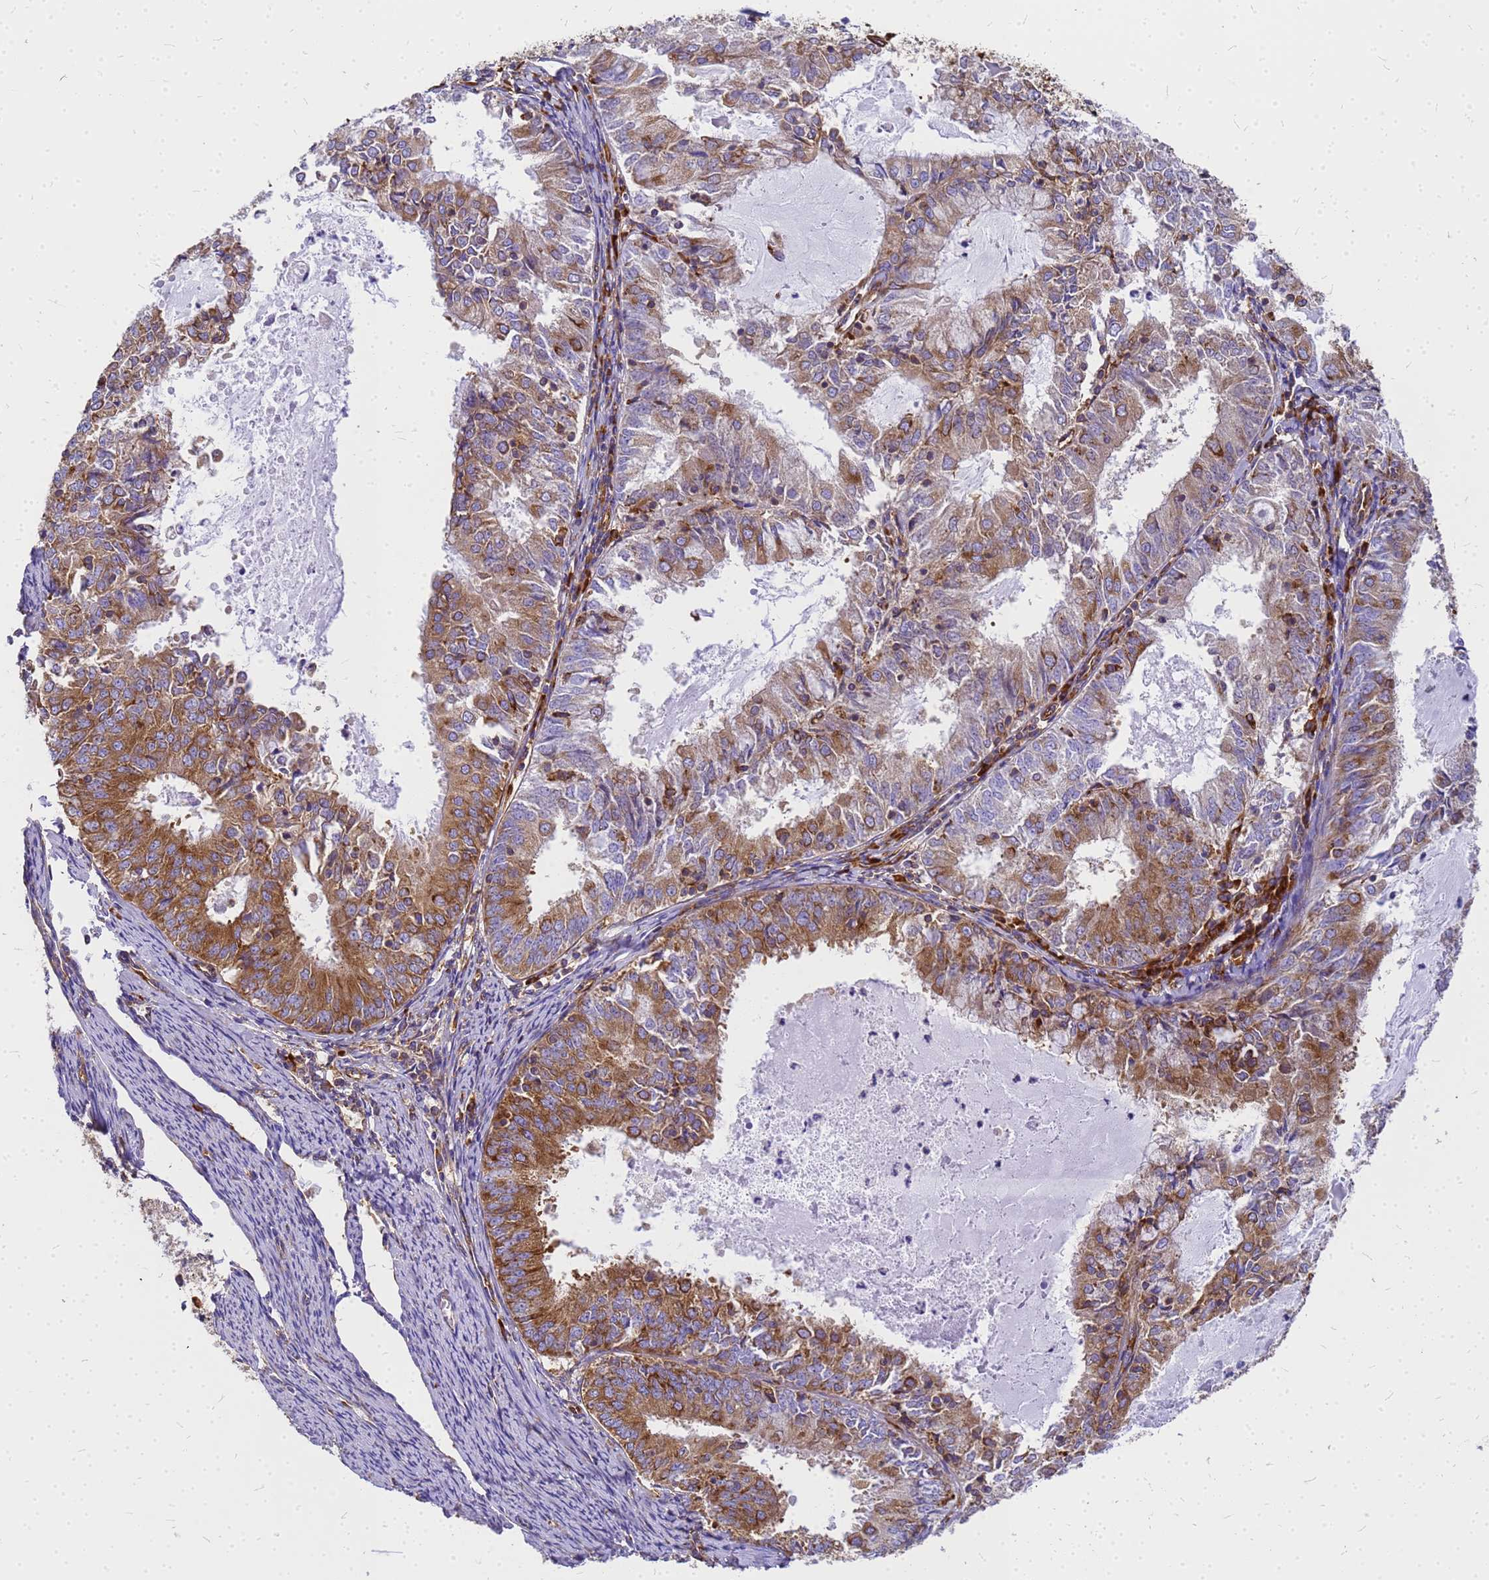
{"staining": {"intensity": "moderate", "quantity": ">75%", "location": "cytoplasmic/membranous"}, "tissue": "endometrial cancer", "cell_type": "Tumor cells", "image_type": "cancer", "snomed": [{"axis": "morphology", "description": "Adenocarcinoma, NOS"}, {"axis": "topography", "description": "Endometrium"}], "caption": "An image showing moderate cytoplasmic/membranous staining in approximately >75% of tumor cells in endometrial adenocarcinoma, as visualized by brown immunohistochemical staining.", "gene": "EEF1D", "patient": {"sex": "female", "age": 57}}